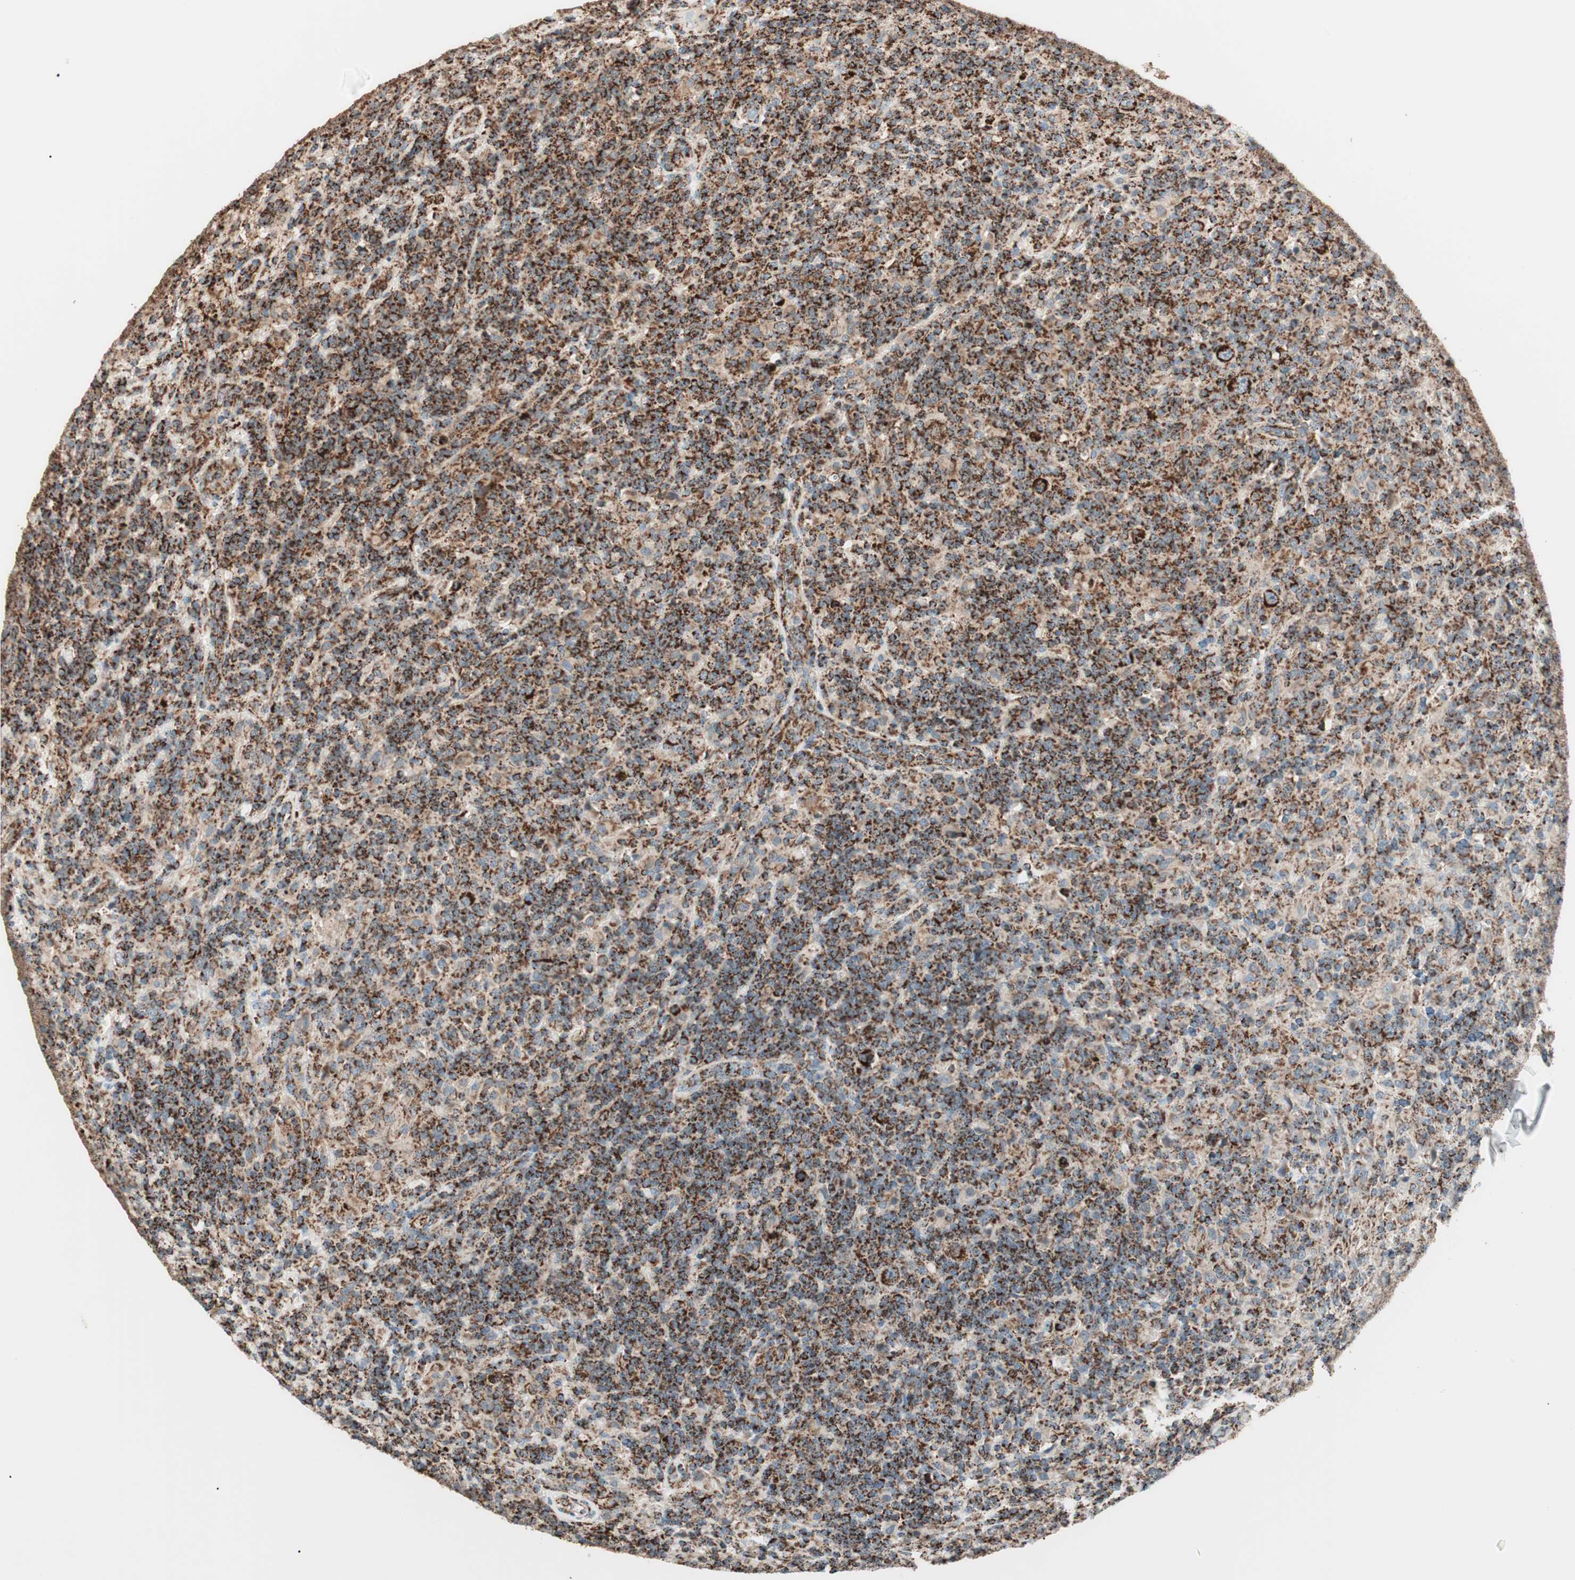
{"staining": {"intensity": "strong", "quantity": ">75%", "location": "cytoplasmic/membranous"}, "tissue": "lymphoma", "cell_type": "Tumor cells", "image_type": "cancer", "snomed": [{"axis": "morphology", "description": "Hodgkin's disease, NOS"}, {"axis": "topography", "description": "Lymph node"}], "caption": "IHC of human lymphoma reveals high levels of strong cytoplasmic/membranous staining in about >75% of tumor cells.", "gene": "TOMM22", "patient": {"sex": "male", "age": 70}}